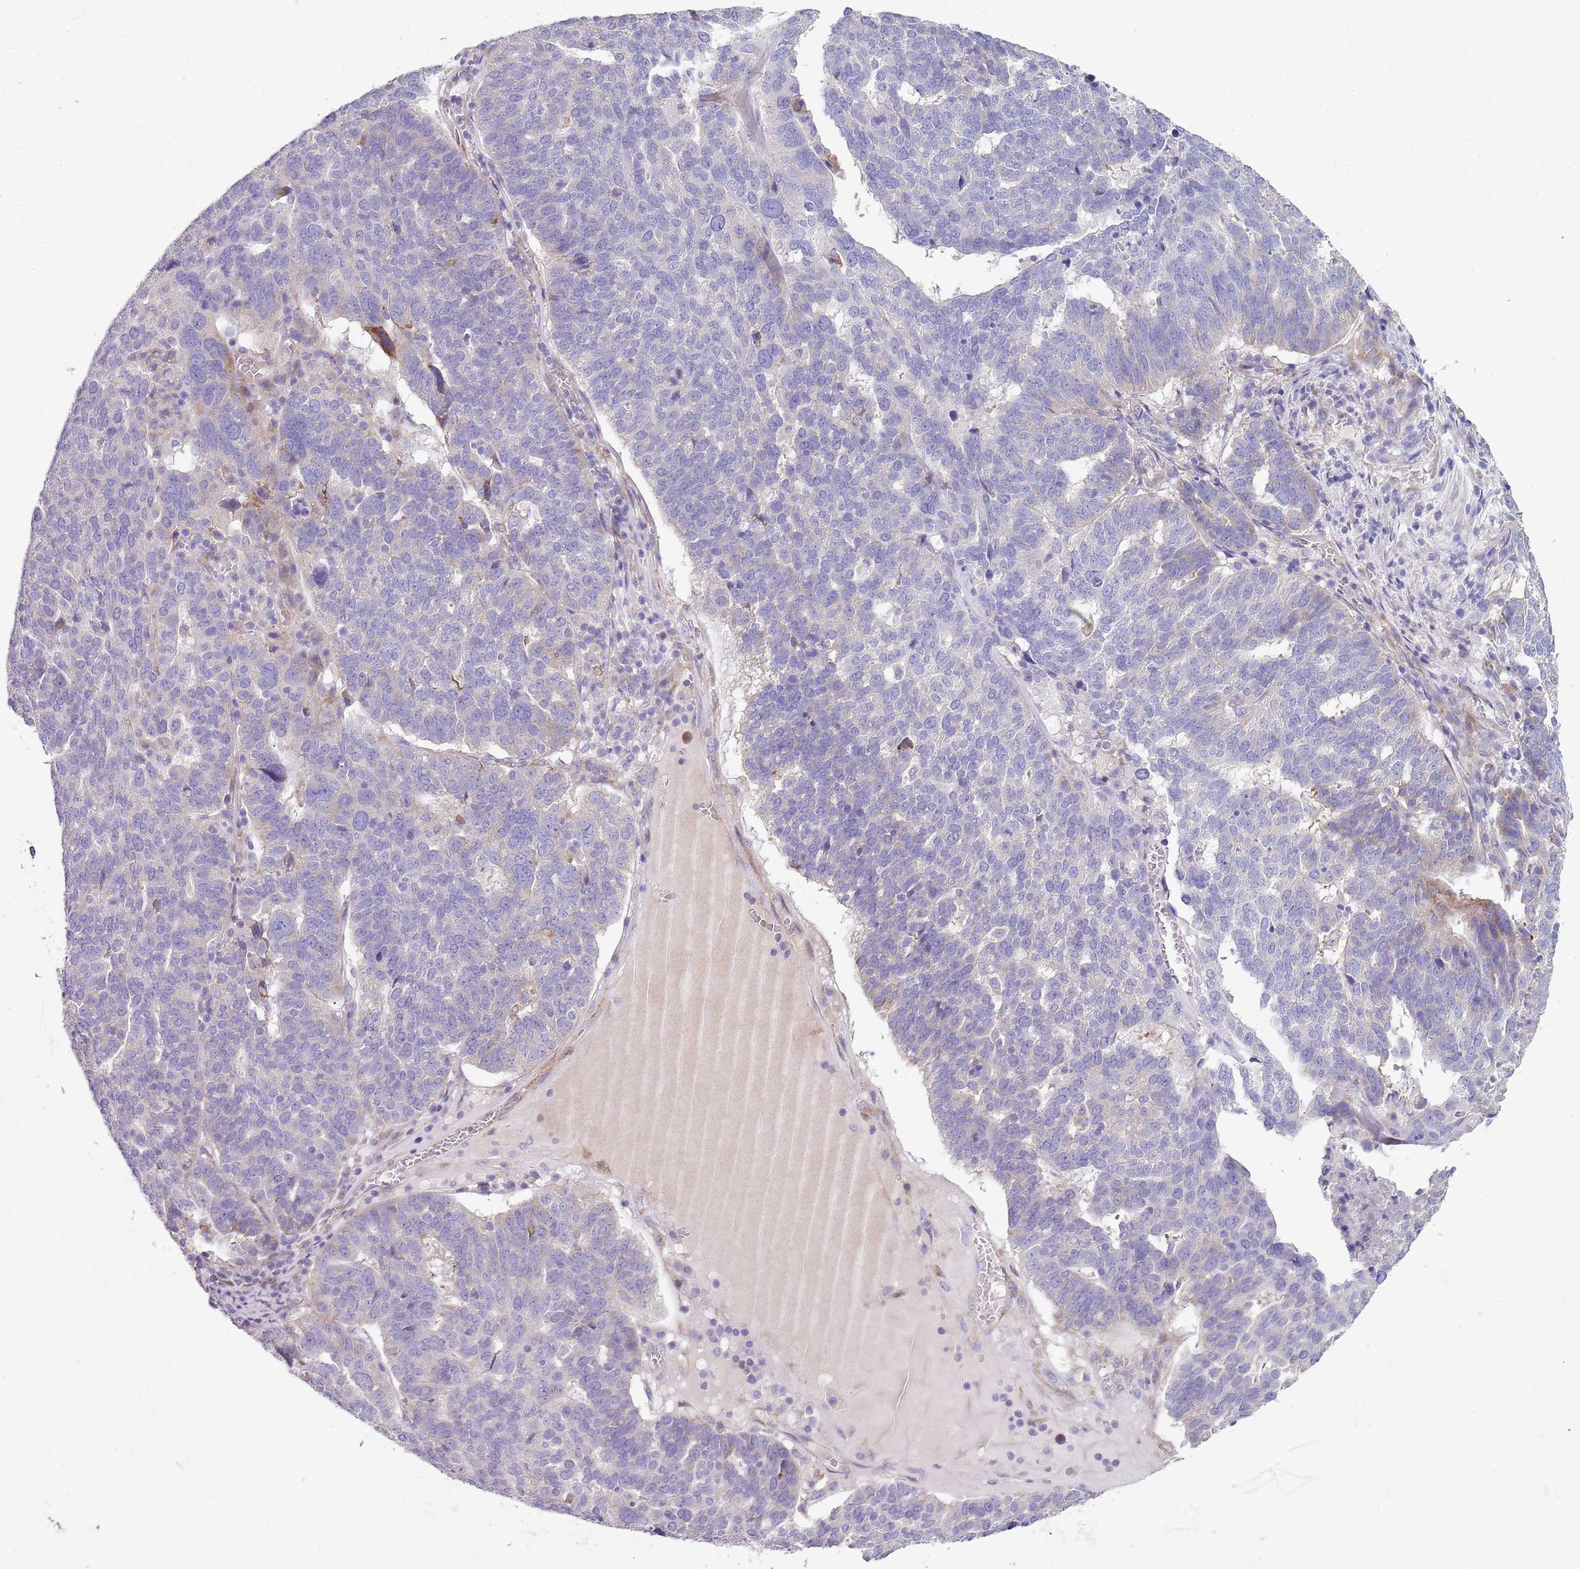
{"staining": {"intensity": "negative", "quantity": "none", "location": "none"}, "tissue": "ovarian cancer", "cell_type": "Tumor cells", "image_type": "cancer", "snomed": [{"axis": "morphology", "description": "Cystadenocarcinoma, serous, NOS"}, {"axis": "topography", "description": "Ovary"}], "caption": "IHC of serous cystadenocarcinoma (ovarian) reveals no staining in tumor cells.", "gene": "ZNF583", "patient": {"sex": "female", "age": 59}}